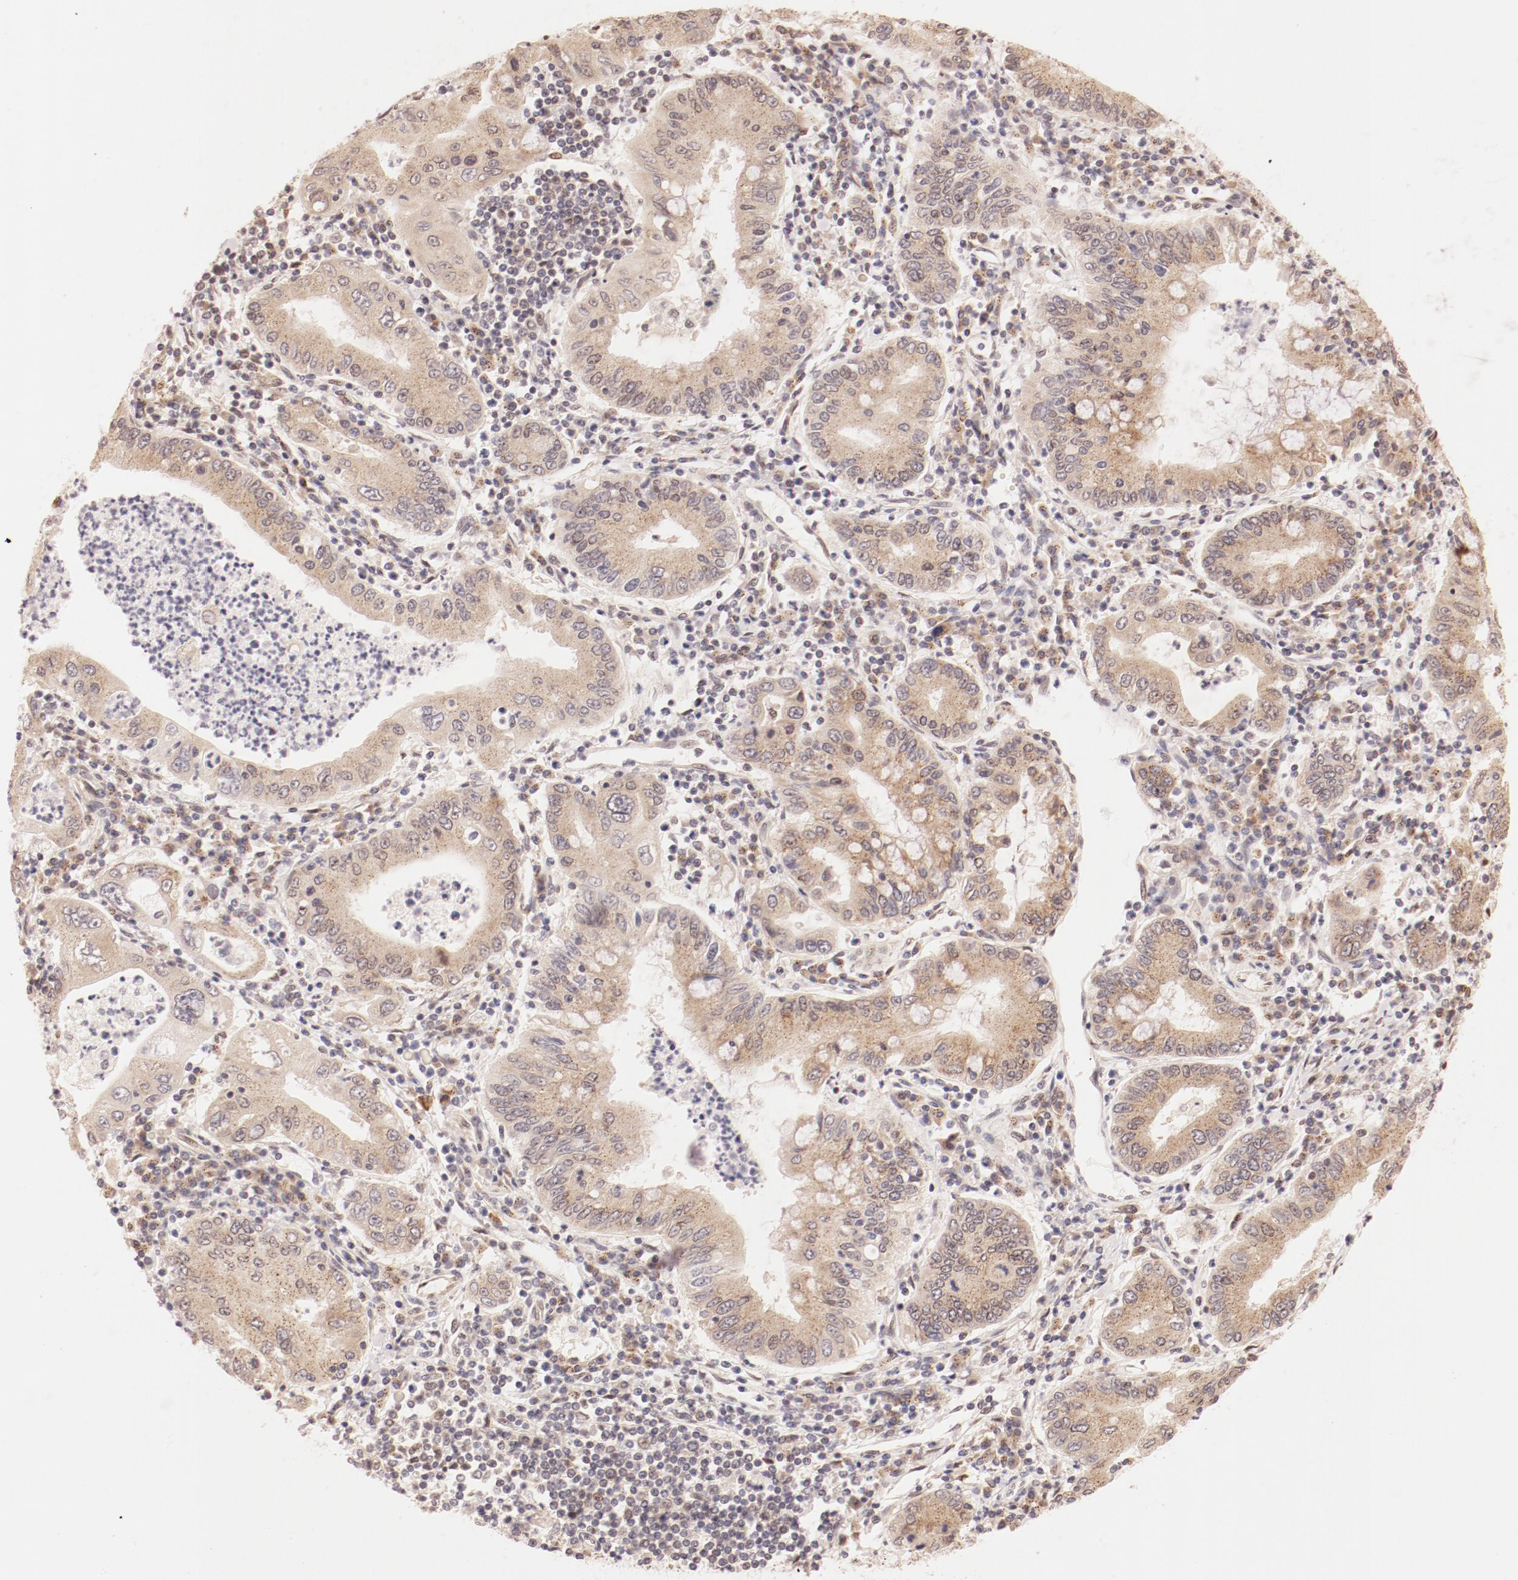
{"staining": {"intensity": "weak", "quantity": ">75%", "location": "cytoplasmic/membranous"}, "tissue": "stomach cancer", "cell_type": "Tumor cells", "image_type": "cancer", "snomed": [{"axis": "morphology", "description": "Normal tissue, NOS"}, {"axis": "morphology", "description": "Adenocarcinoma, NOS"}, {"axis": "topography", "description": "Esophagus"}, {"axis": "topography", "description": "Stomach, upper"}, {"axis": "topography", "description": "Peripheral nerve tissue"}], "caption": "Immunohistochemical staining of adenocarcinoma (stomach) displays low levels of weak cytoplasmic/membranous expression in about >75% of tumor cells.", "gene": "RPL12", "patient": {"sex": "male", "age": 62}}